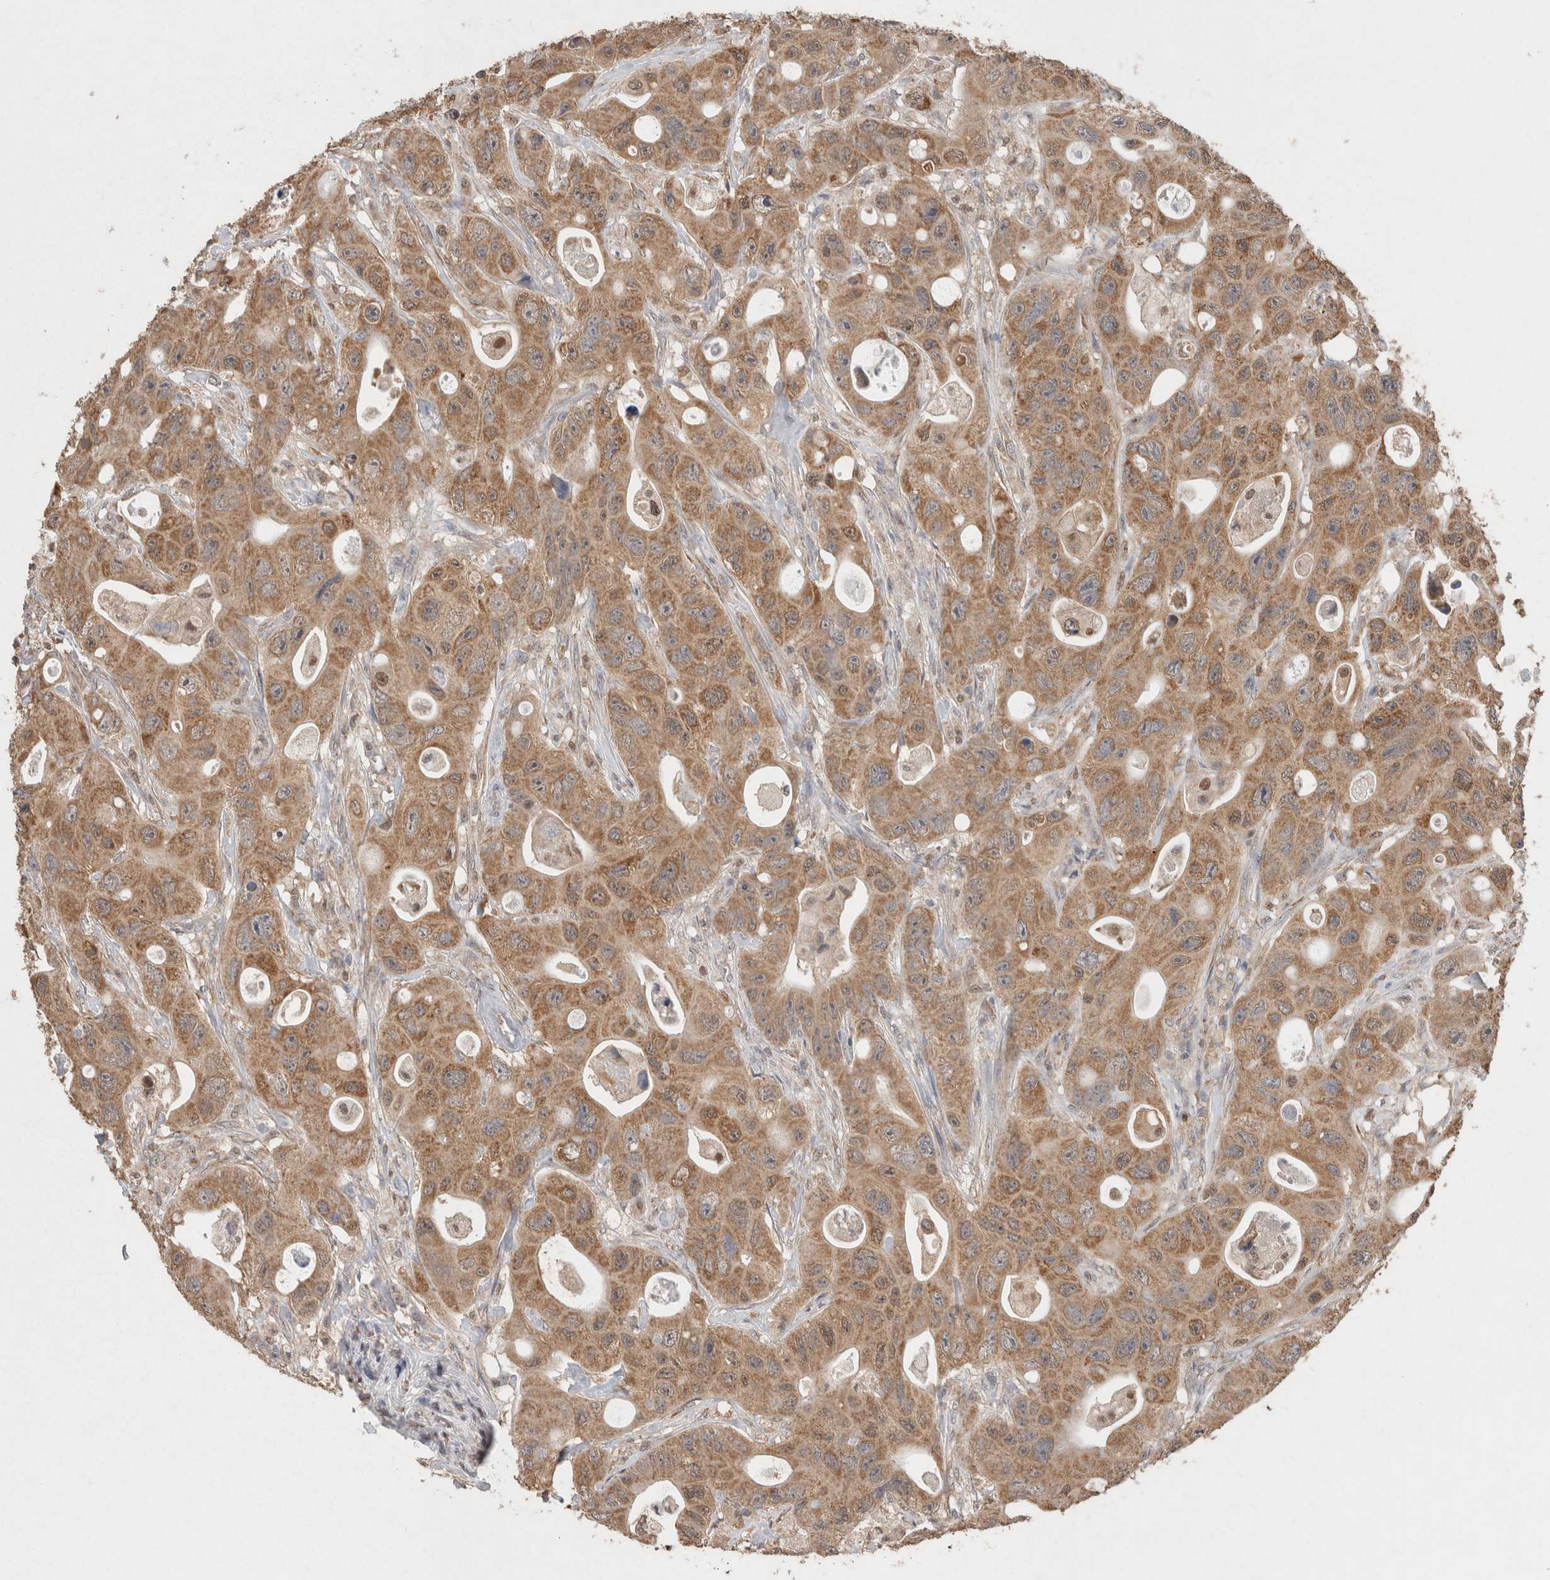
{"staining": {"intensity": "moderate", "quantity": ">75%", "location": "cytoplasmic/membranous"}, "tissue": "colorectal cancer", "cell_type": "Tumor cells", "image_type": "cancer", "snomed": [{"axis": "morphology", "description": "Adenocarcinoma, NOS"}, {"axis": "topography", "description": "Colon"}], "caption": "Moderate cytoplasmic/membranous positivity is appreciated in approximately >75% of tumor cells in colorectal adenocarcinoma.", "gene": "RAB14", "patient": {"sex": "female", "age": 46}}